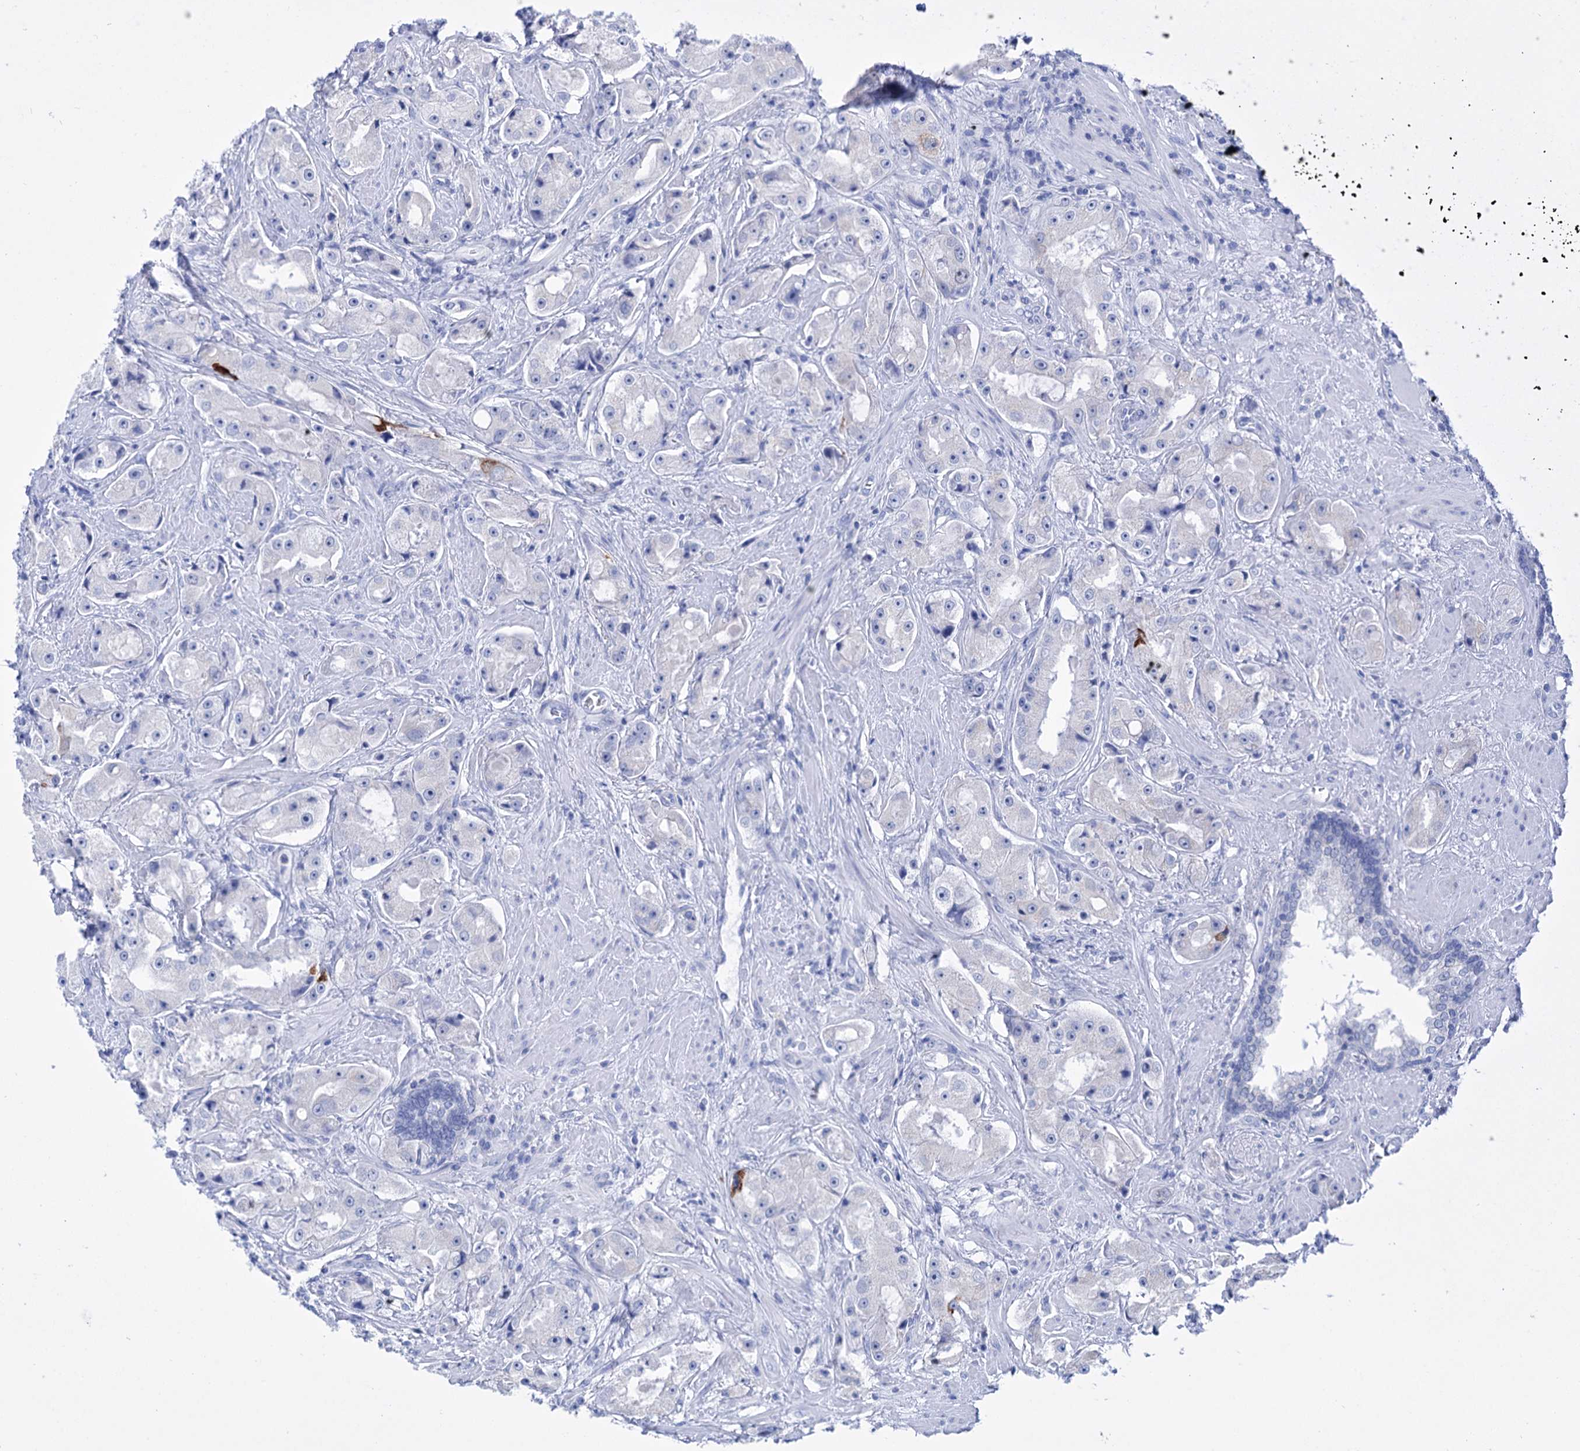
{"staining": {"intensity": "negative", "quantity": "none", "location": "none"}, "tissue": "prostate cancer", "cell_type": "Tumor cells", "image_type": "cancer", "snomed": [{"axis": "morphology", "description": "Adenocarcinoma, High grade"}, {"axis": "topography", "description": "Prostate"}], "caption": "High power microscopy image of an immunohistochemistry (IHC) histopathology image of prostate high-grade adenocarcinoma, revealing no significant expression in tumor cells. Nuclei are stained in blue.", "gene": "FBXW12", "patient": {"sex": "male", "age": 73}}